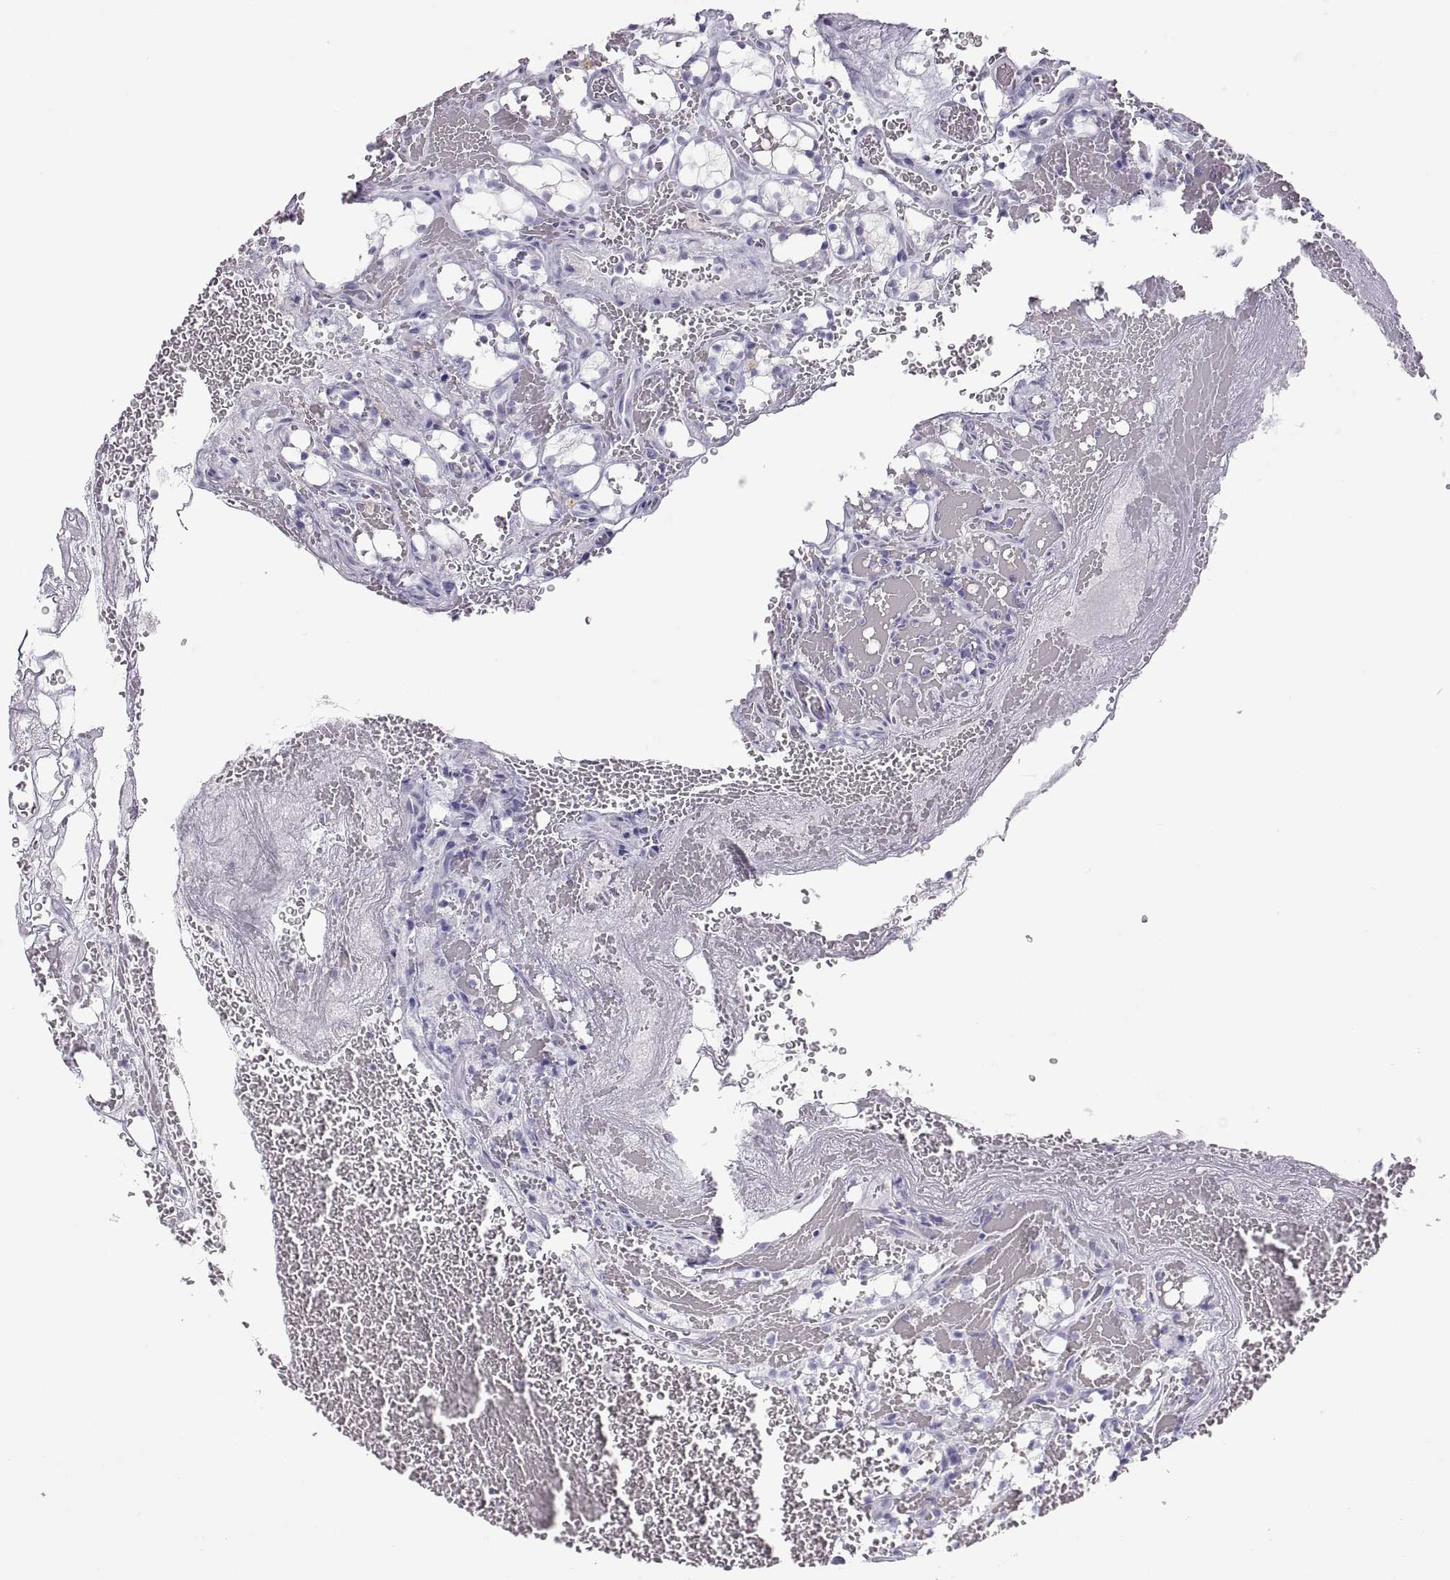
{"staining": {"intensity": "negative", "quantity": "none", "location": "none"}, "tissue": "renal cancer", "cell_type": "Tumor cells", "image_type": "cancer", "snomed": [{"axis": "morphology", "description": "Adenocarcinoma, NOS"}, {"axis": "topography", "description": "Kidney"}], "caption": "Tumor cells are negative for protein expression in human renal adenocarcinoma. Brightfield microscopy of immunohistochemistry stained with DAB (3,3'-diaminobenzidine) (brown) and hematoxylin (blue), captured at high magnification.", "gene": "SEMG1", "patient": {"sex": "female", "age": 69}}